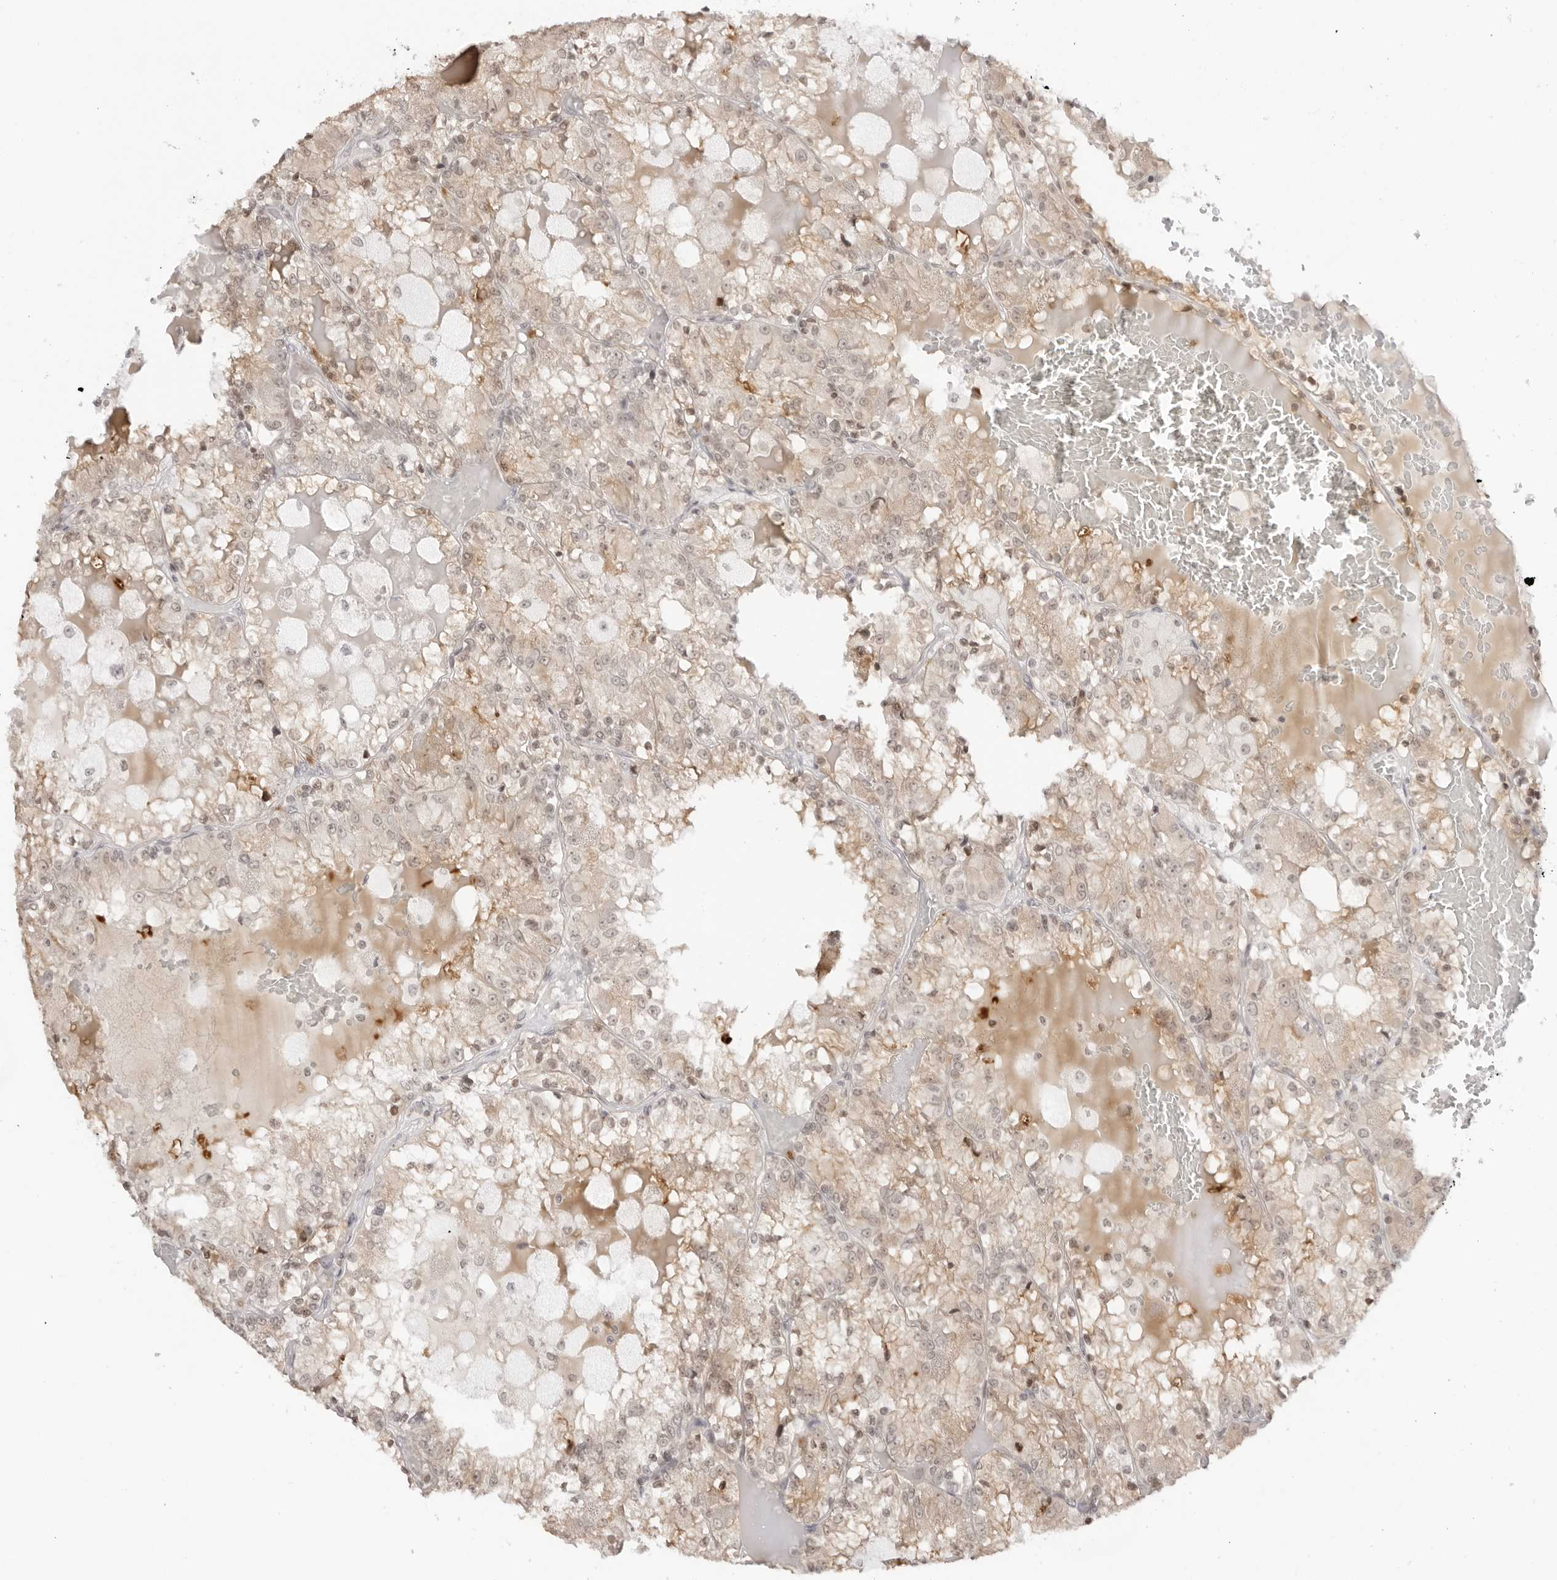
{"staining": {"intensity": "weak", "quantity": "25%-75%", "location": "cytoplasmic/membranous,nuclear"}, "tissue": "renal cancer", "cell_type": "Tumor cells", "image_type": "cancer", "snomed": [{"axis": "morphology", "description": "Adenocarcinoma, NOS"}, {"axis": "topography", "description": "Kidney"}], "caption": "Protein expression analysis of human renal adenocarcinoma reveals weak cytoplasmic/membranous and nuclear staining in approximately 25%-75% of tumor cells.", "gene": "RNF146", "patient": {"sex": "female", "age": 56}}